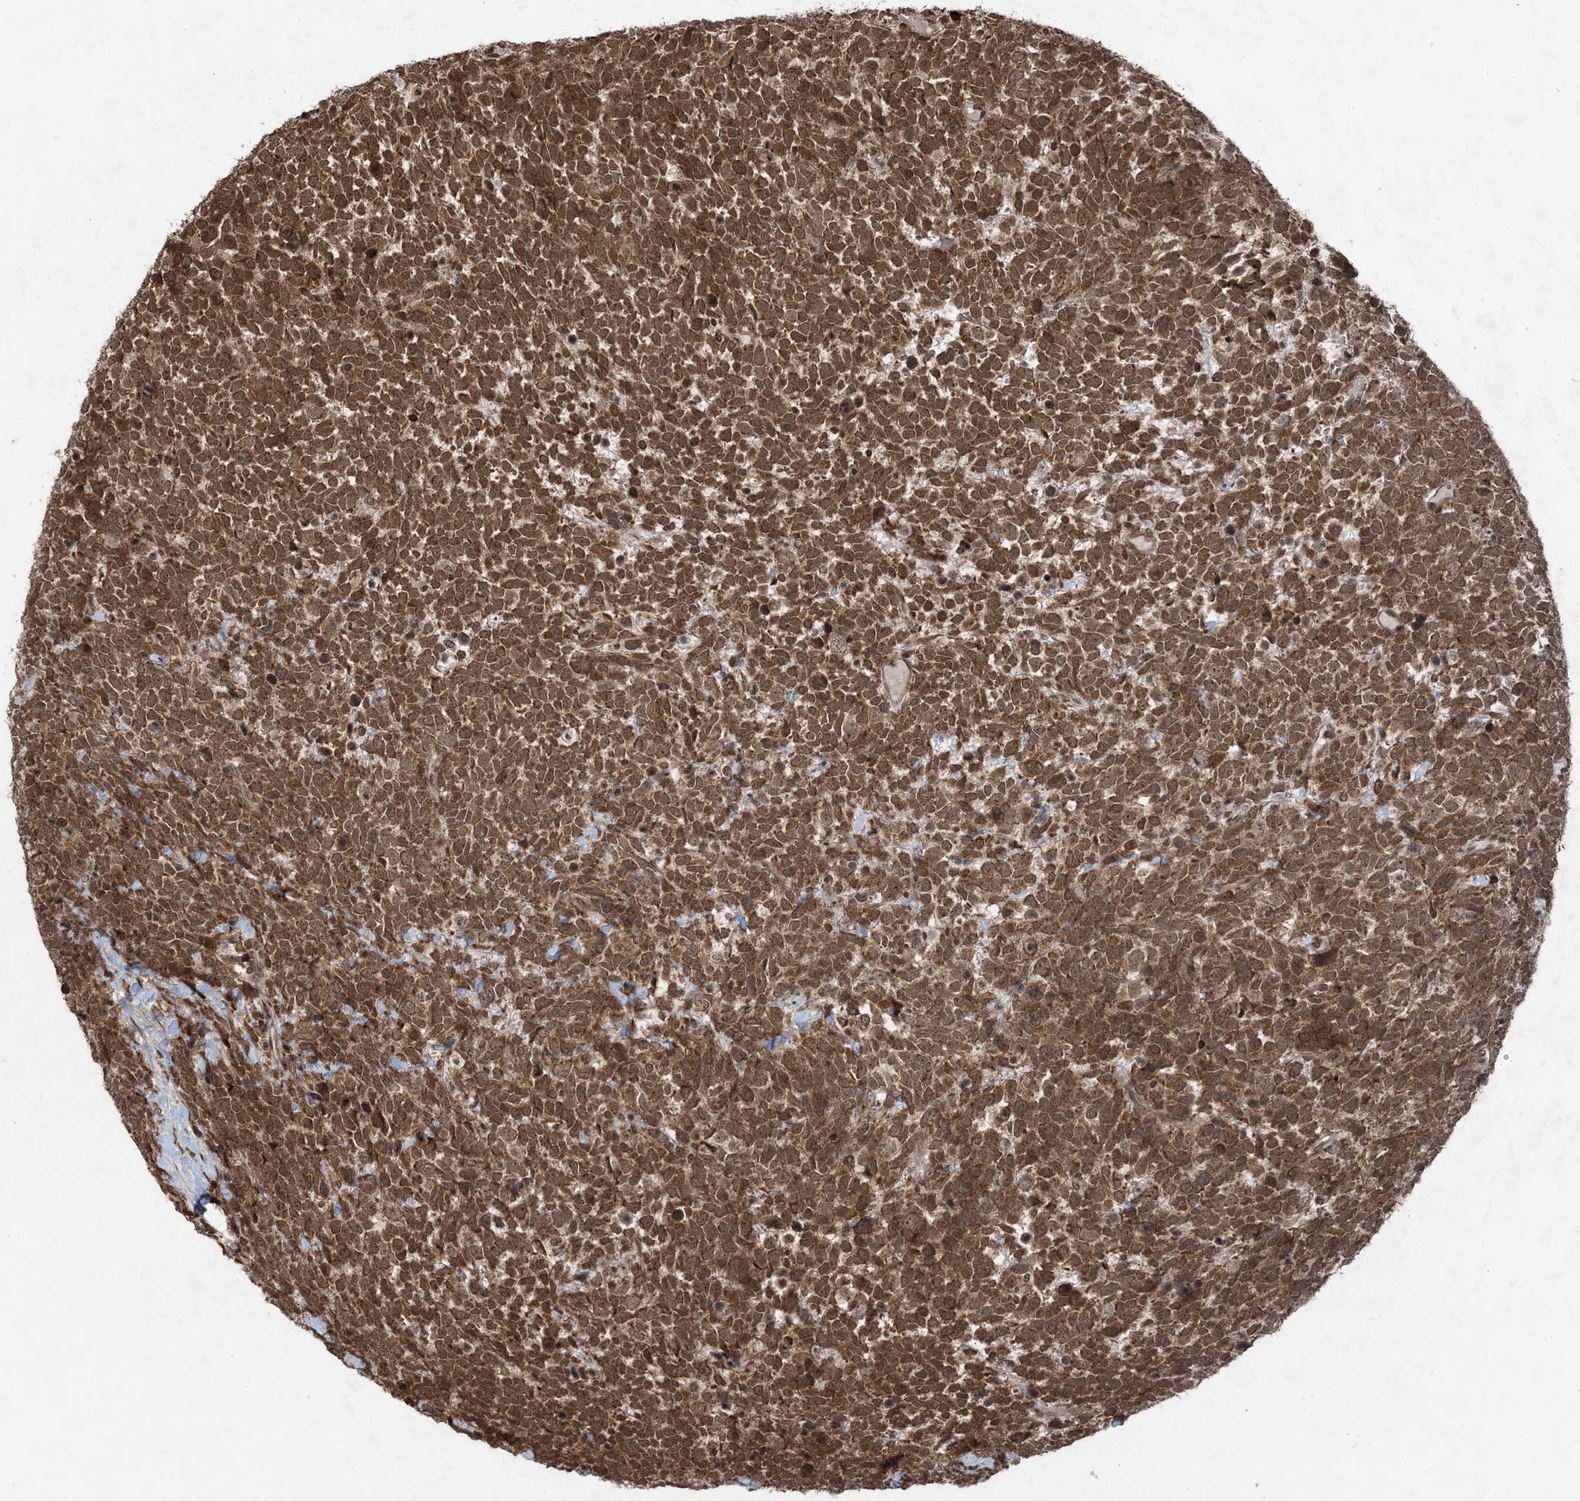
{"staining": {"intensity": "moderate", "quantity": ">75%", "location": "cytoplasmic/membranous,nuclear"}, "tissue": "urothelial cancer", "cell_type": "Tumor cells", "image_type": "cancer", "snomed": [{"axis": "morphology", "description": "Urothelial carcinoma, High grade"}, {"axis": "topography", "description": "Urinary bladder"}], "caption": "Human high-grade urothelial carcinoma stained with a protein marker demonstrates moderate staining in tumor cells.", "gene": "ZFAND2B", "patient": {"sex": "female", "age": 82}}